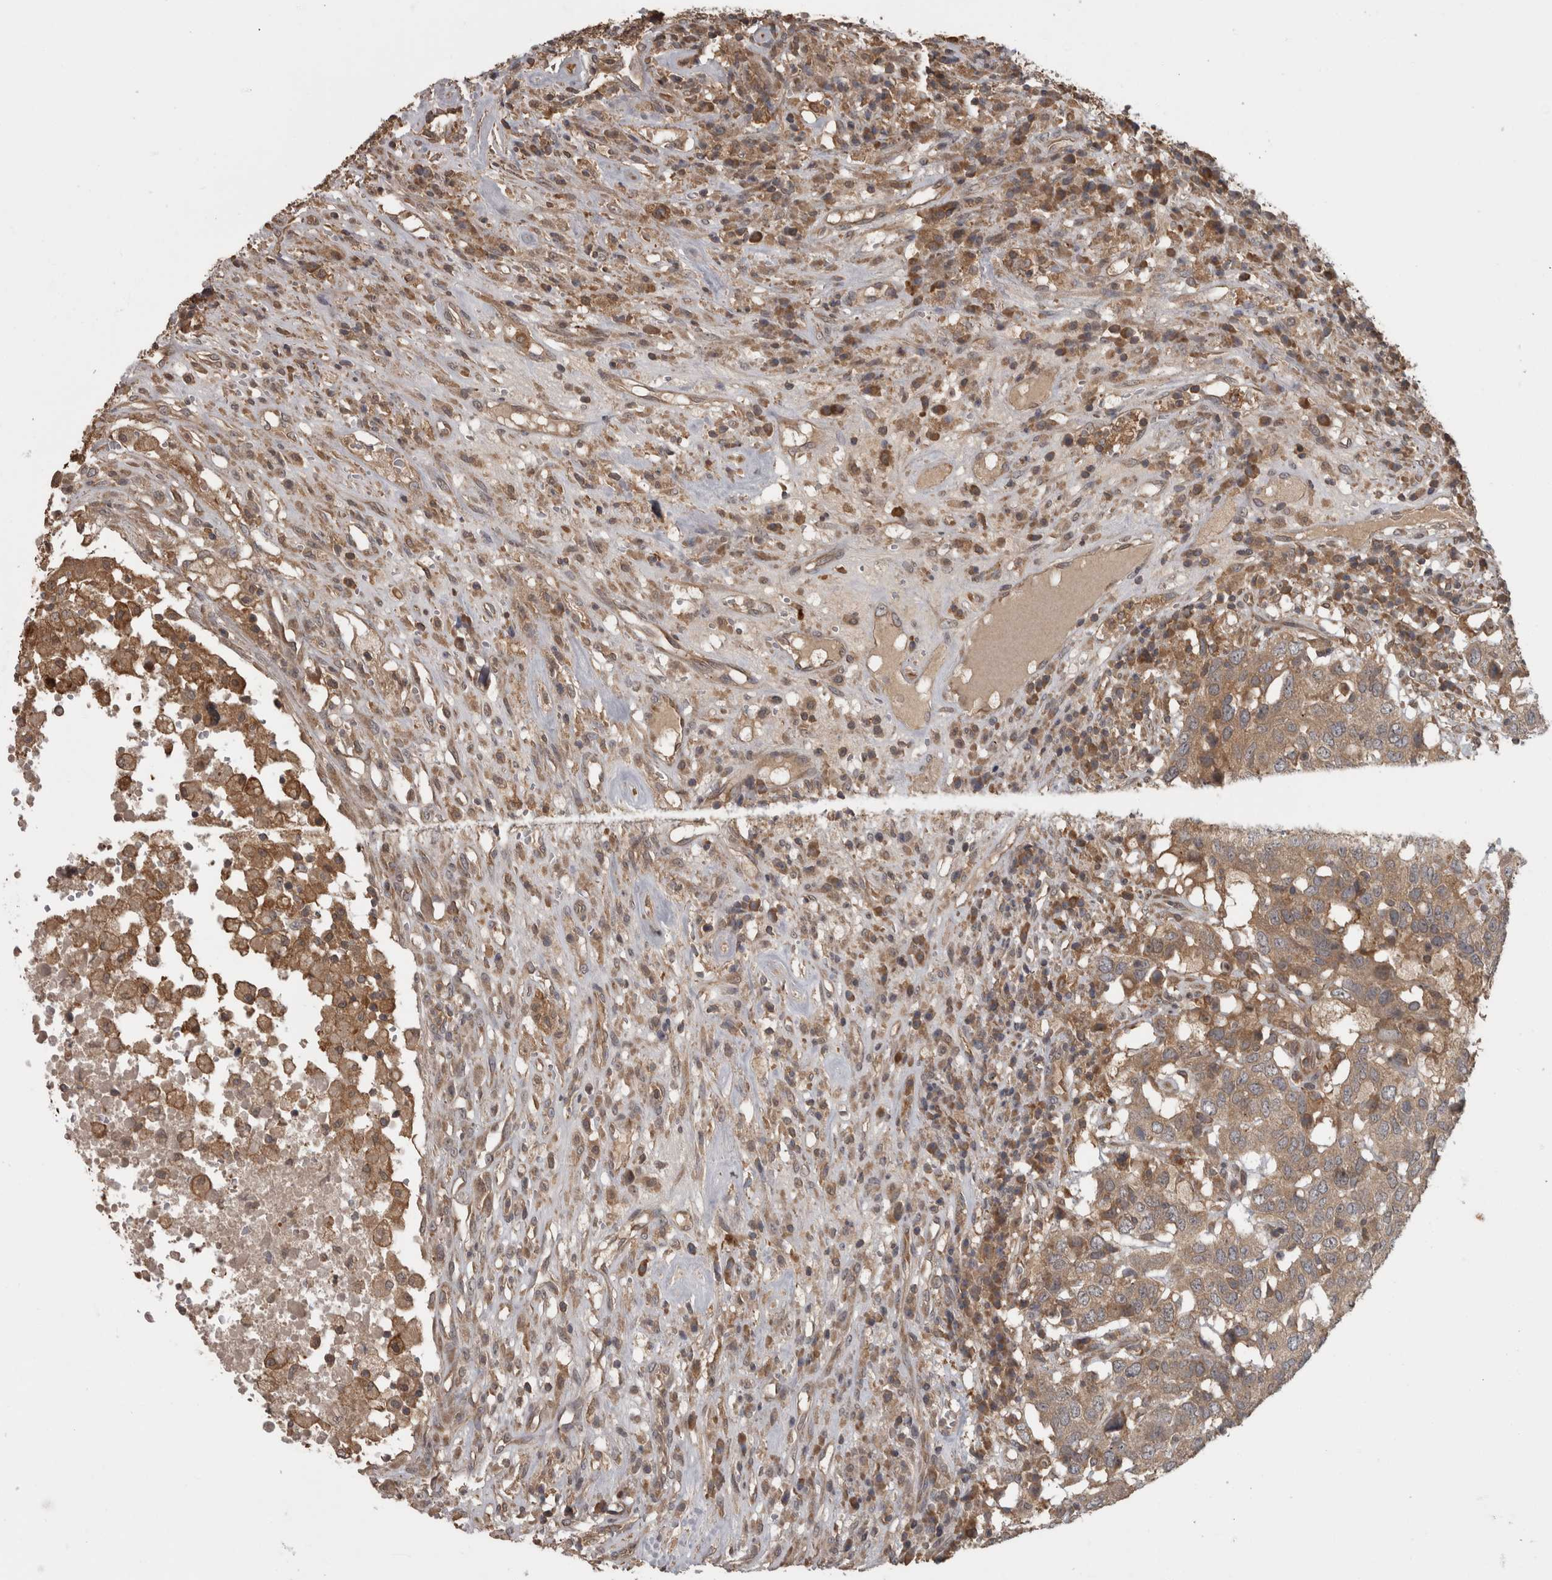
{"staining": {"intensity": "weak", "quantity": ">75%", "location": "cytoplasmic/membranous"}, "tissue": "head and neck cancer", "cell_type": "Tumor cells", "image_type": "cancer", "snomed": [{"axis": "morphology", "description": "Squamous cell carcinoma, NOS"}, {"axis": "topography", "description": "Head-Neck"}], "caption": "IHC photomicrograph of human head and neck squamous cell carcinoma stained for a protein (brown), which reveals low levels of weak cytoplasmic/membranous staining in about >75% of tumor cells.", "gene": "MICU3", "patient": {"sex": "male", "age": 66}}